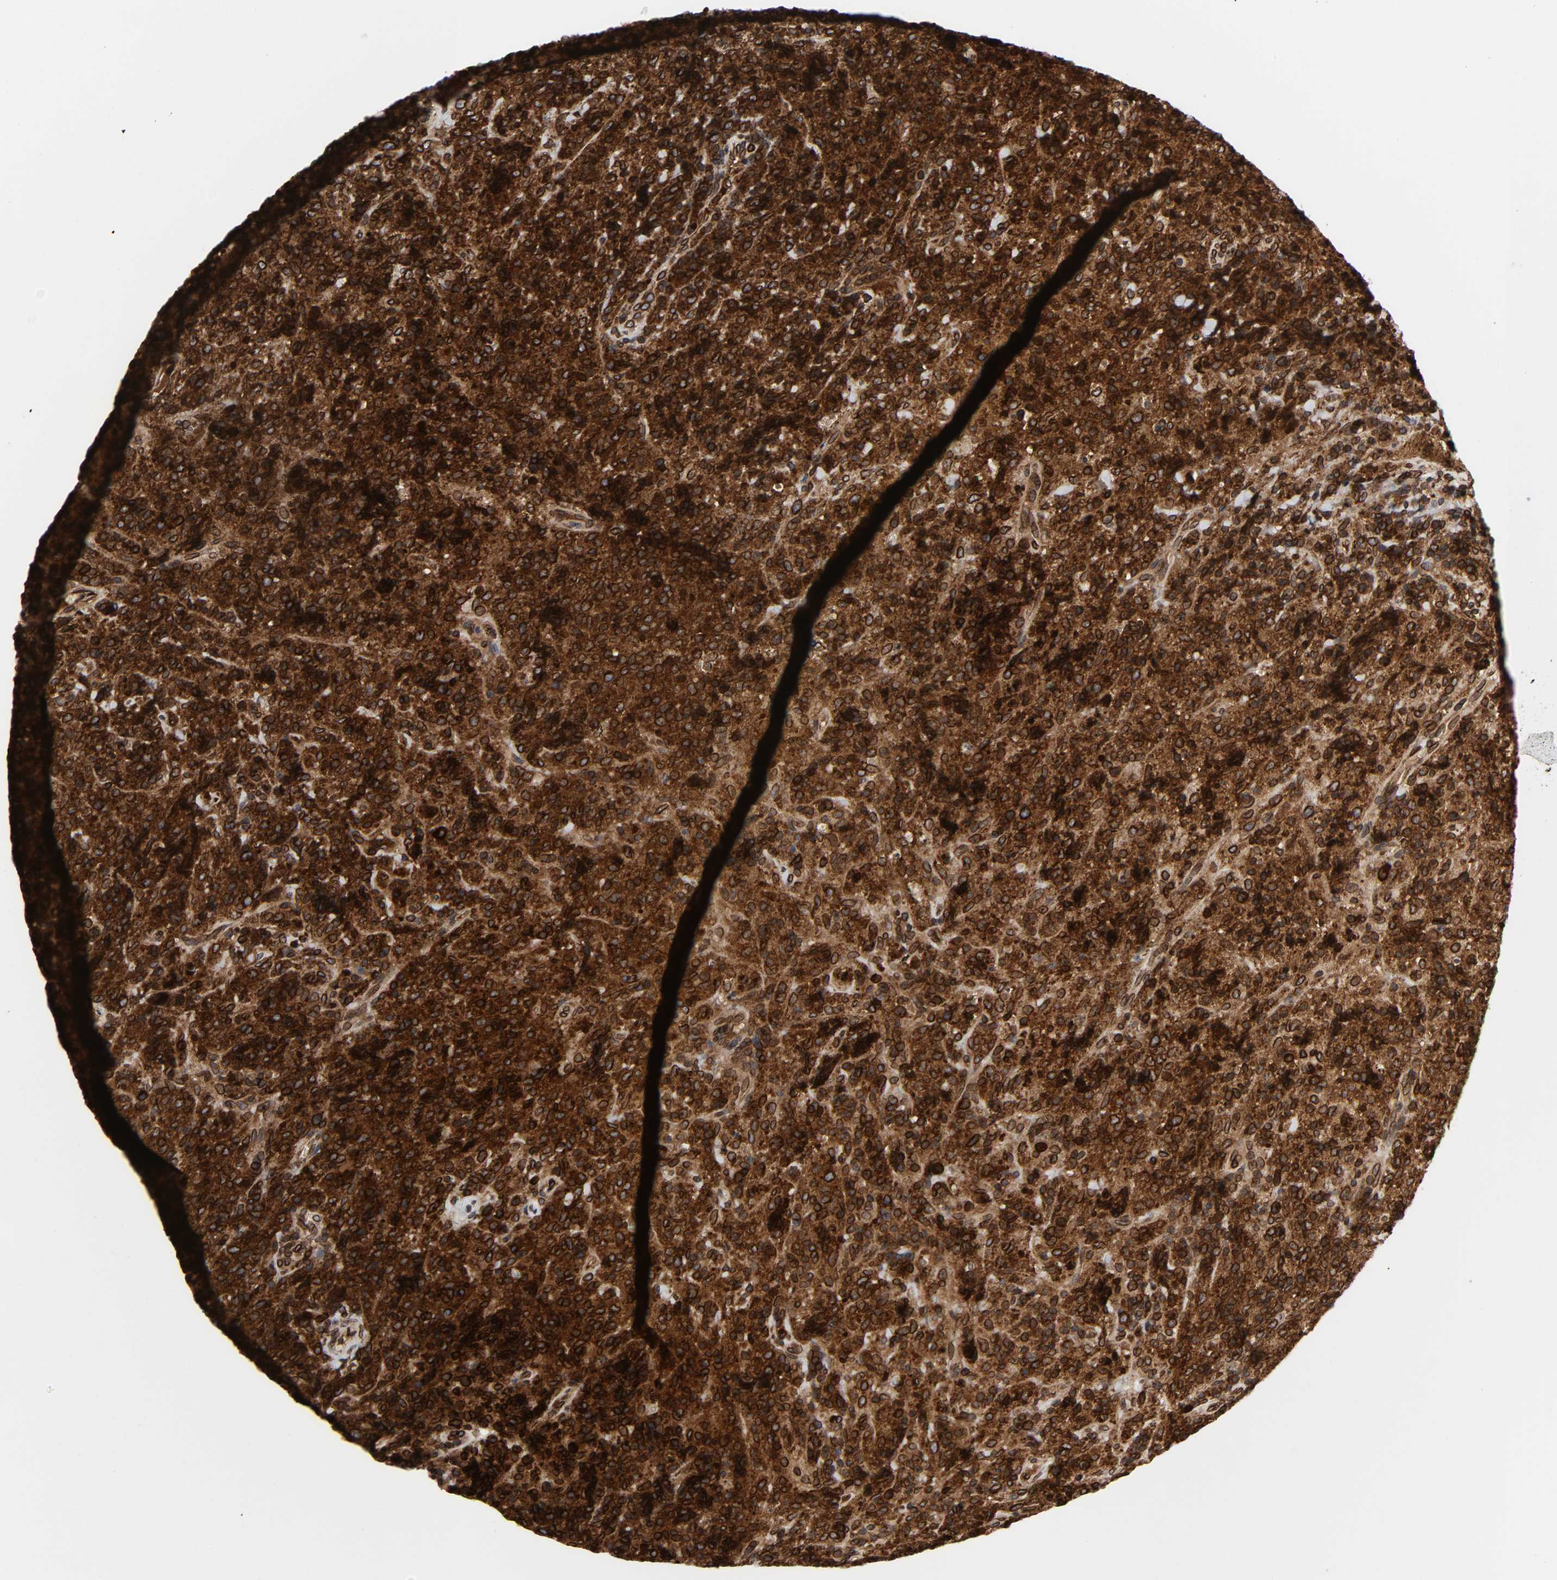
{"staining": {"intensity": "strong", "quantity": ">75%", "location": "cytoplasmic/membranous,nuclear"}, "tissue": "lymphoma", "cell_type": "Tumor cells", "image_type": "cancer", "snomed": [{"axis": "morphology", "description": "Malignant lymphoma, non-Hodgkin's type, High grade"}, {"axis": "topography", "description": "Tonsil"}], "caption": "High-grade malignant lymphoma, non-Hodgkin's type stained with immunohistochemistry (IHC) demonstrates strong cytoplasmic/membranous and nuclear positivity in about >75% of tumor cells.", "gene": "RANGAP1", "patient": {"sex": "female", "age": 36}}